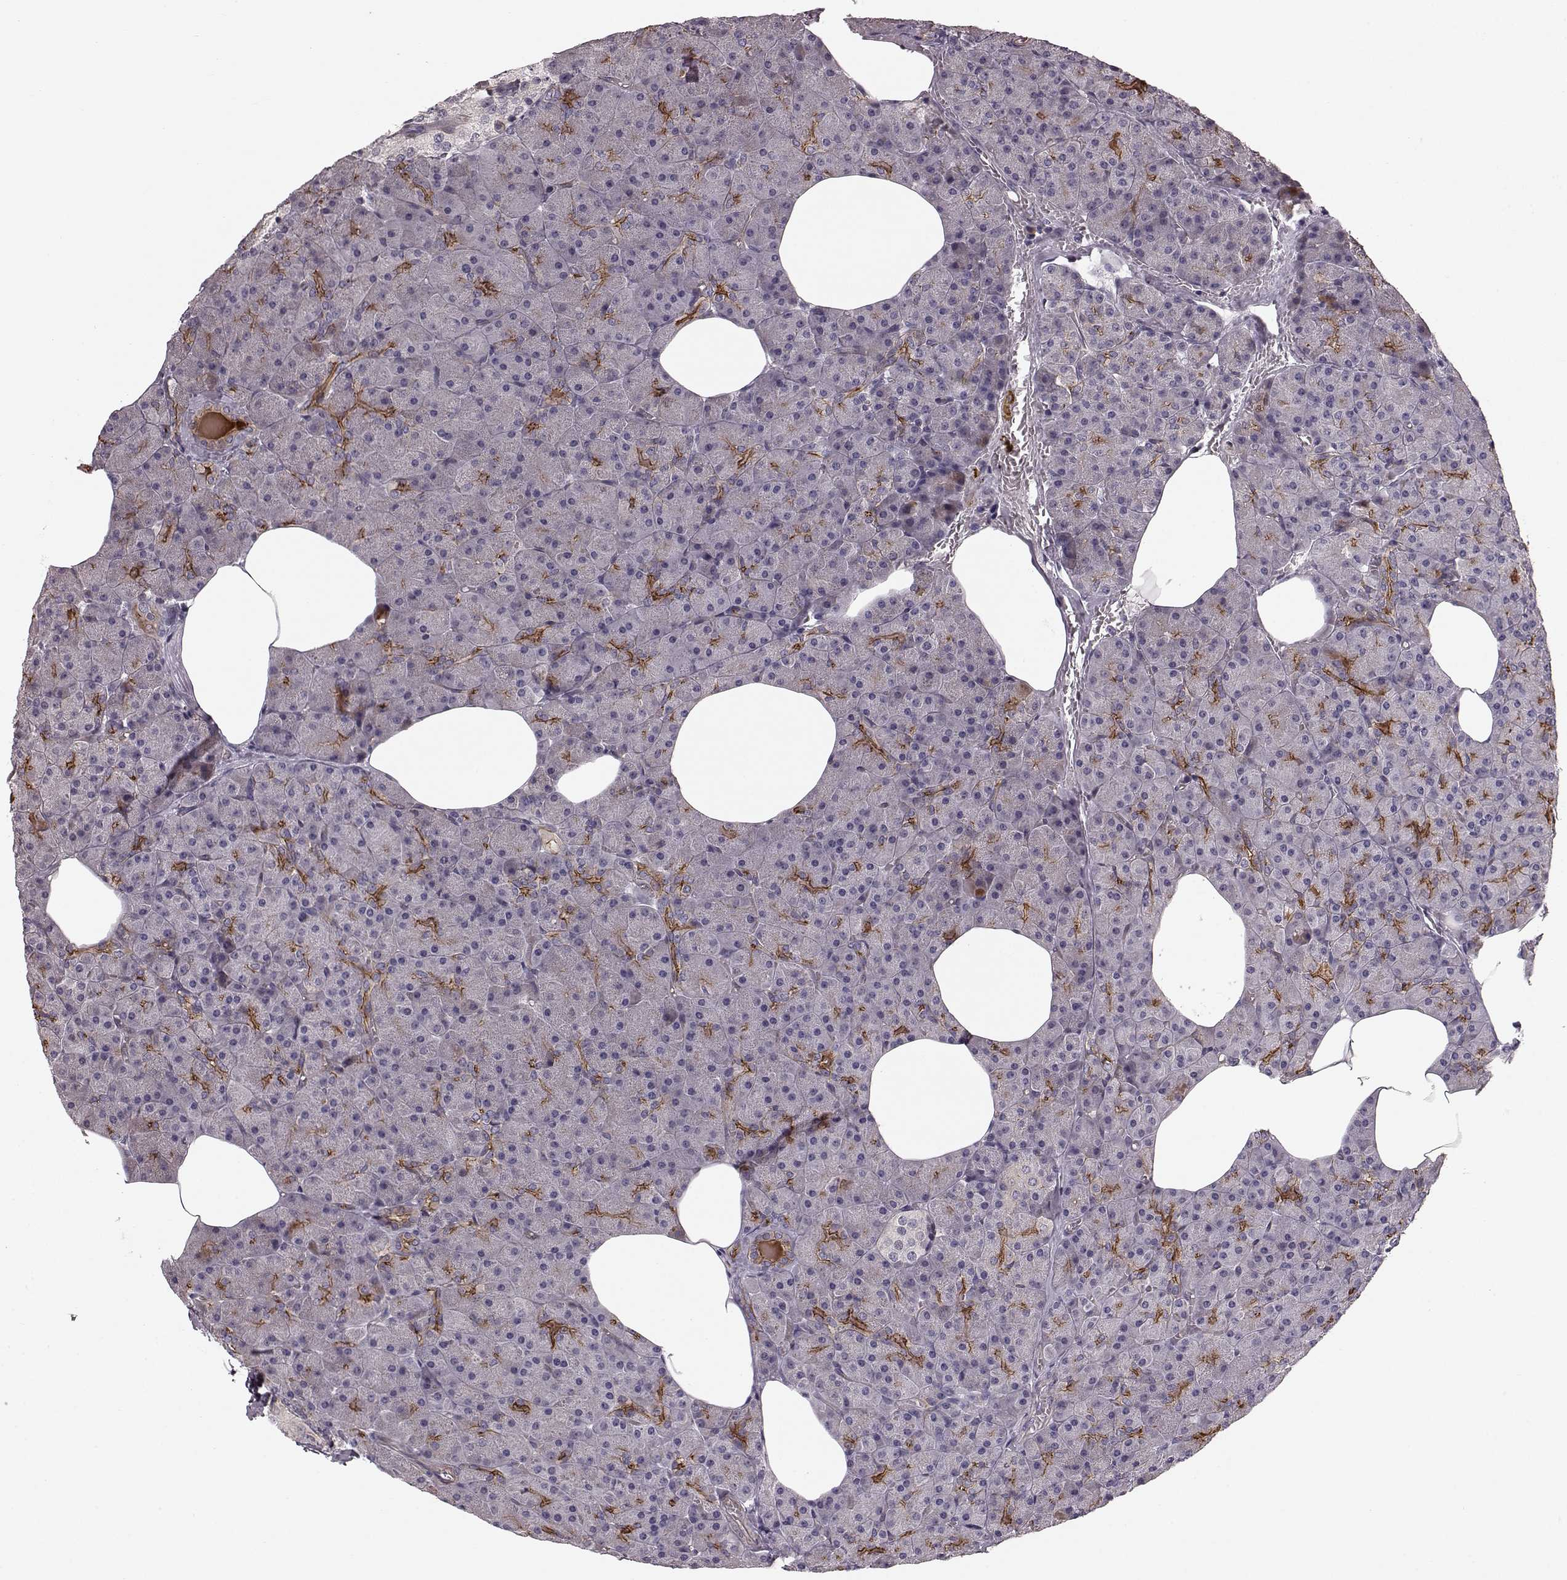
{"staining": {"intensity": "moderate", "quantity": "<25%", "location": "cytoplasmic/membranous"}, "tissue": "pancreas", "cell_type": "Exocrine glandular cells", "image_type": "normal", "snomed": [{"axis": "morphology", "description": "Normal tissue, NOS"}, {"axis": "topography", "description": "Pancreas"}], "caption": "Exocrine glandular cells demonstrate low levels of moderate cytoplasmic/membranous staining in about <25% of cells in unremarkable pancreas. (IHC, brightfield microscopy, high magnification).", "gene": "SLC22A18", "patient": {"sex": "female", "age": 45}}